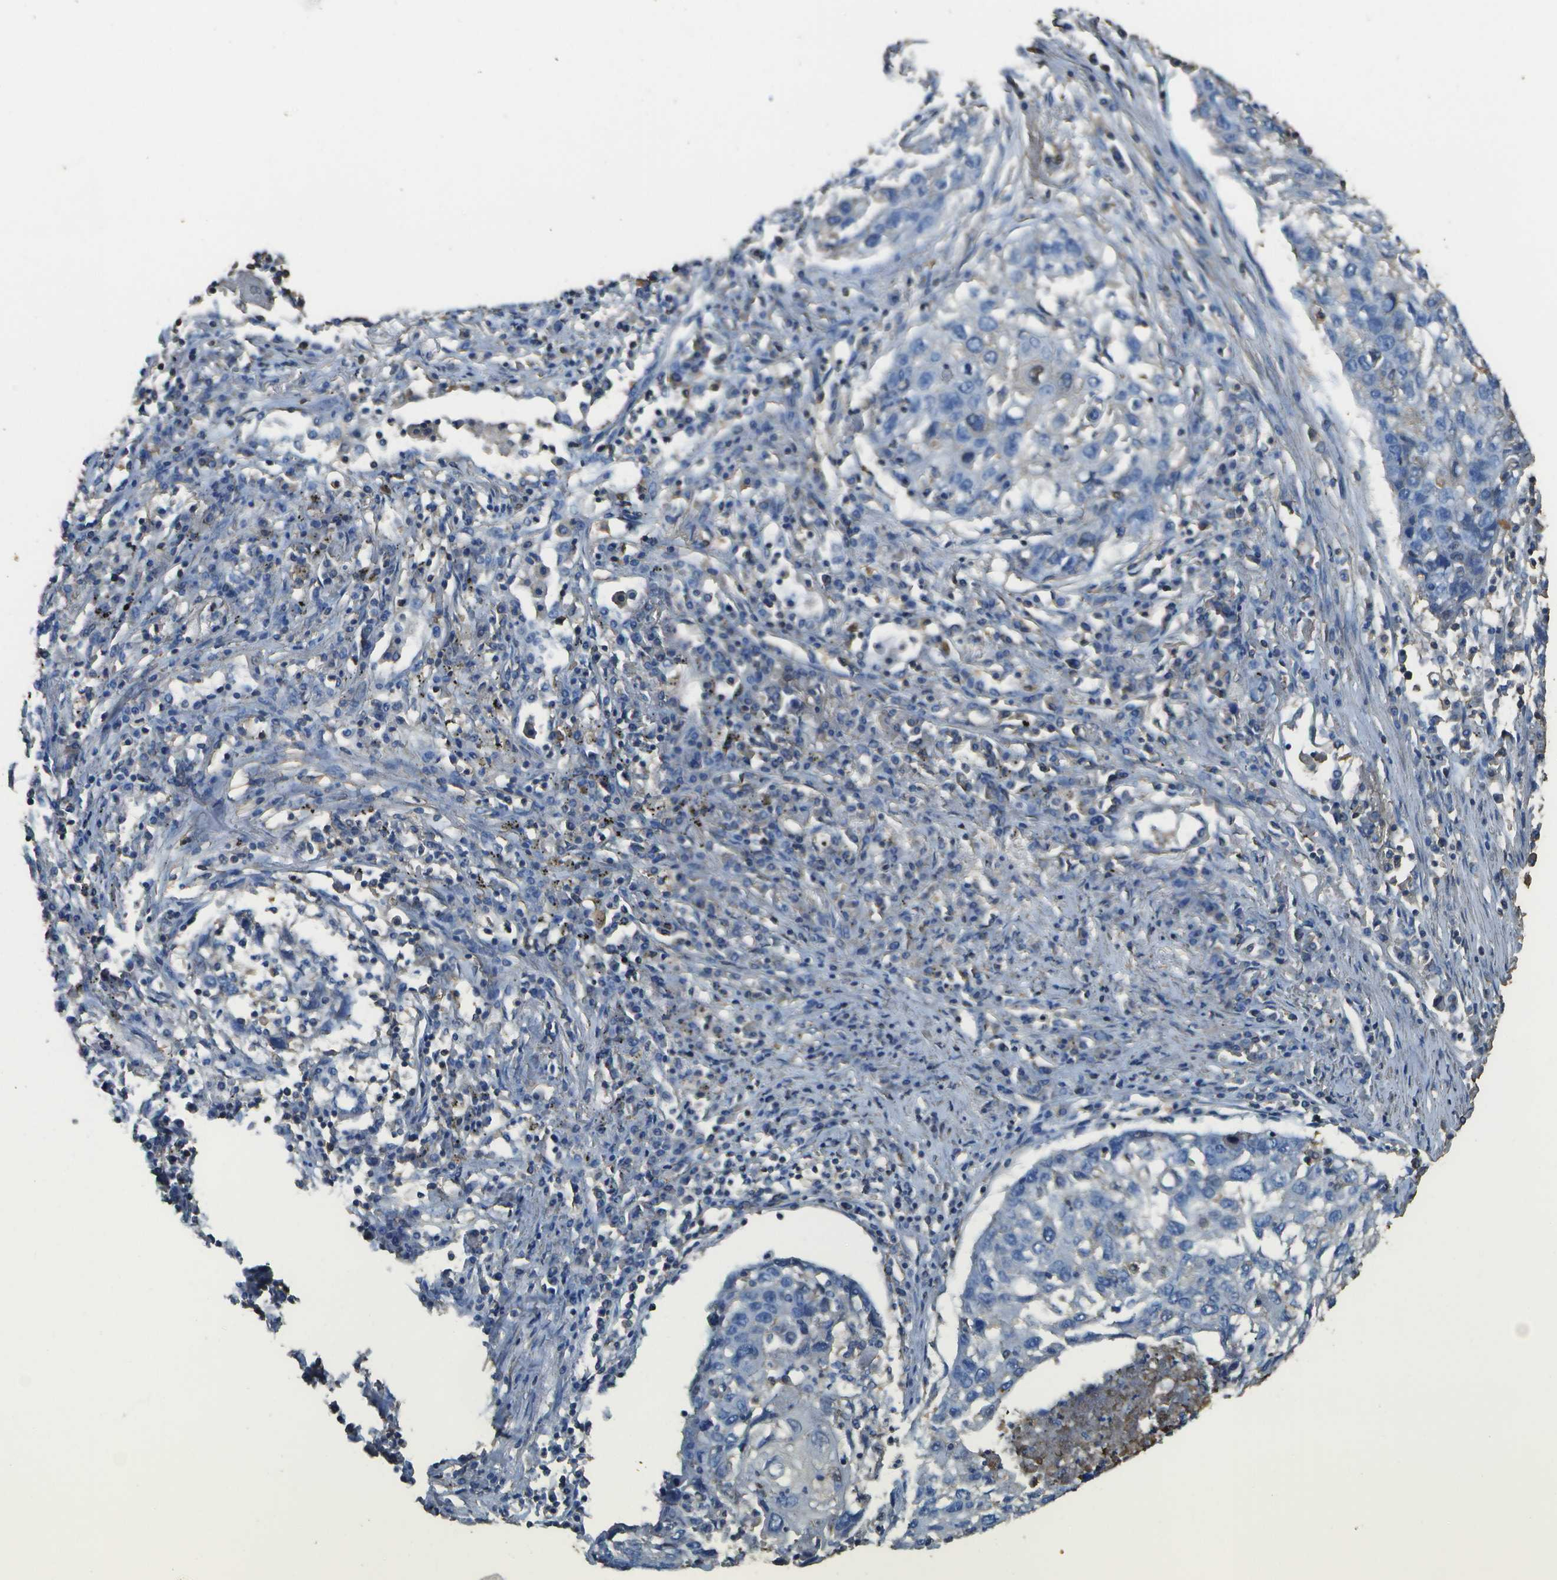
{"staining": {"intensity": "negative", "quantity": "none", "location": "none"}, "tissue": "lung cancer", "cell_type": "Tumor cells", "image_type": "cancer", "snomed": [{"axis": "morphology", "description": "Squamous cell carcinoma, NOS"}, {"axis": "topography", "description": "Lung"}], "caption": "This histopathology image is of squamous cell carcinoma (lung) stained with immunohistochemistry (IHC) to label a protein in brown with the nuclei are counter-stained blue. There is no staining in tumor cells. The staining was performed using DAB to visualize the protein expression in brown, while the nuclei were stained in blue with hematoxylin (Magnification: 20x).", "gene": "CYP4F11", "patient": {"sex": "female", "age": 63}}